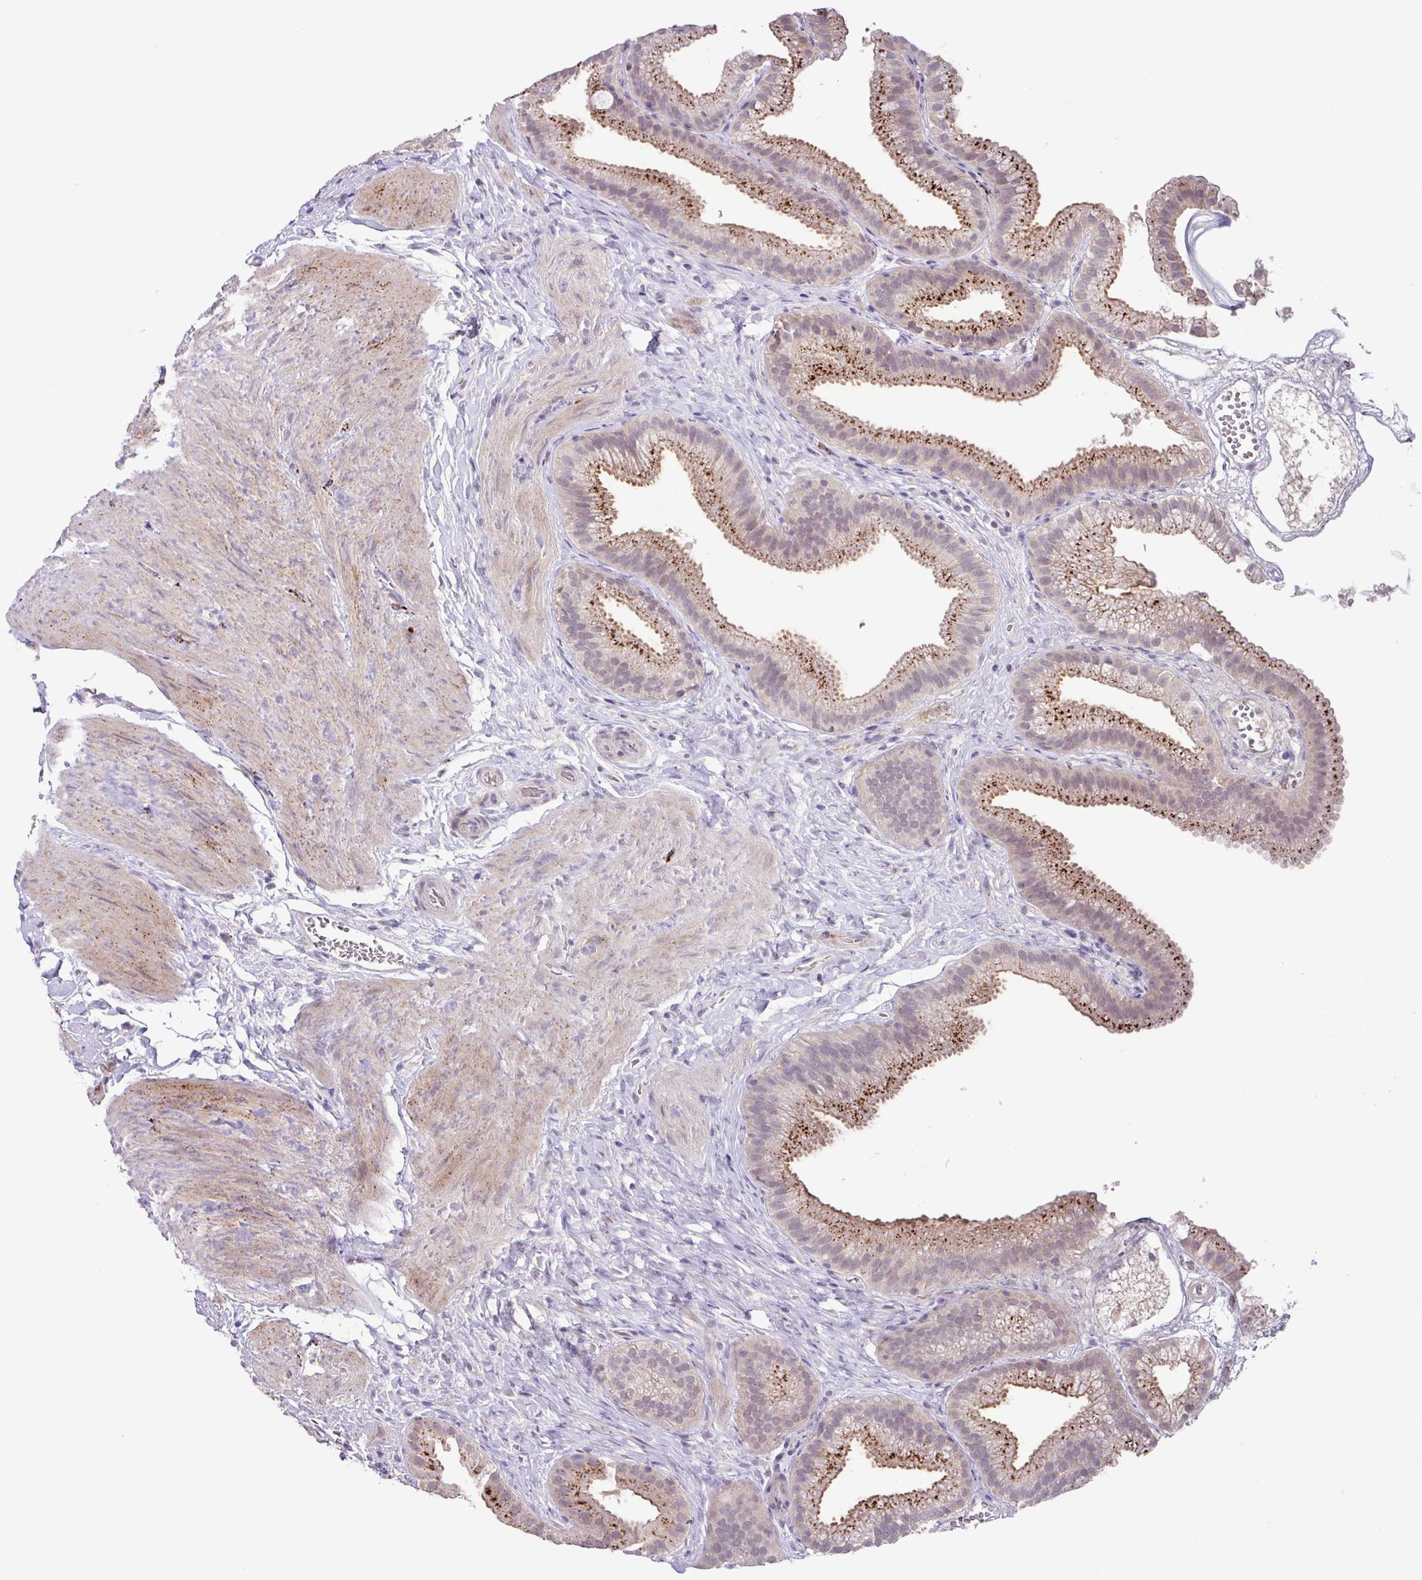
{"staining": {"intensity": "moderate", "quantity": "25%-75%", "location": "cytoplasmic/membranous"}, "tissue": "gallbladder", "cell_type": "Glandular cells", "image_type": "normal", "snomed": [{"axis": "morphology", "description": "Normal tissue, NOS"}, {"axis": "topography", "description": "Gallbladder"}], "caption": "An immunohistochemistry (IHC) histopathology image of unremarkable tissue is shown. Protein staining in brown labels moderate cytoplasmic/membranous positivity in gallbladder within glandular cells.", "gene": "PLEKHH3", "patient": {"sex": "female", "age": 63}}